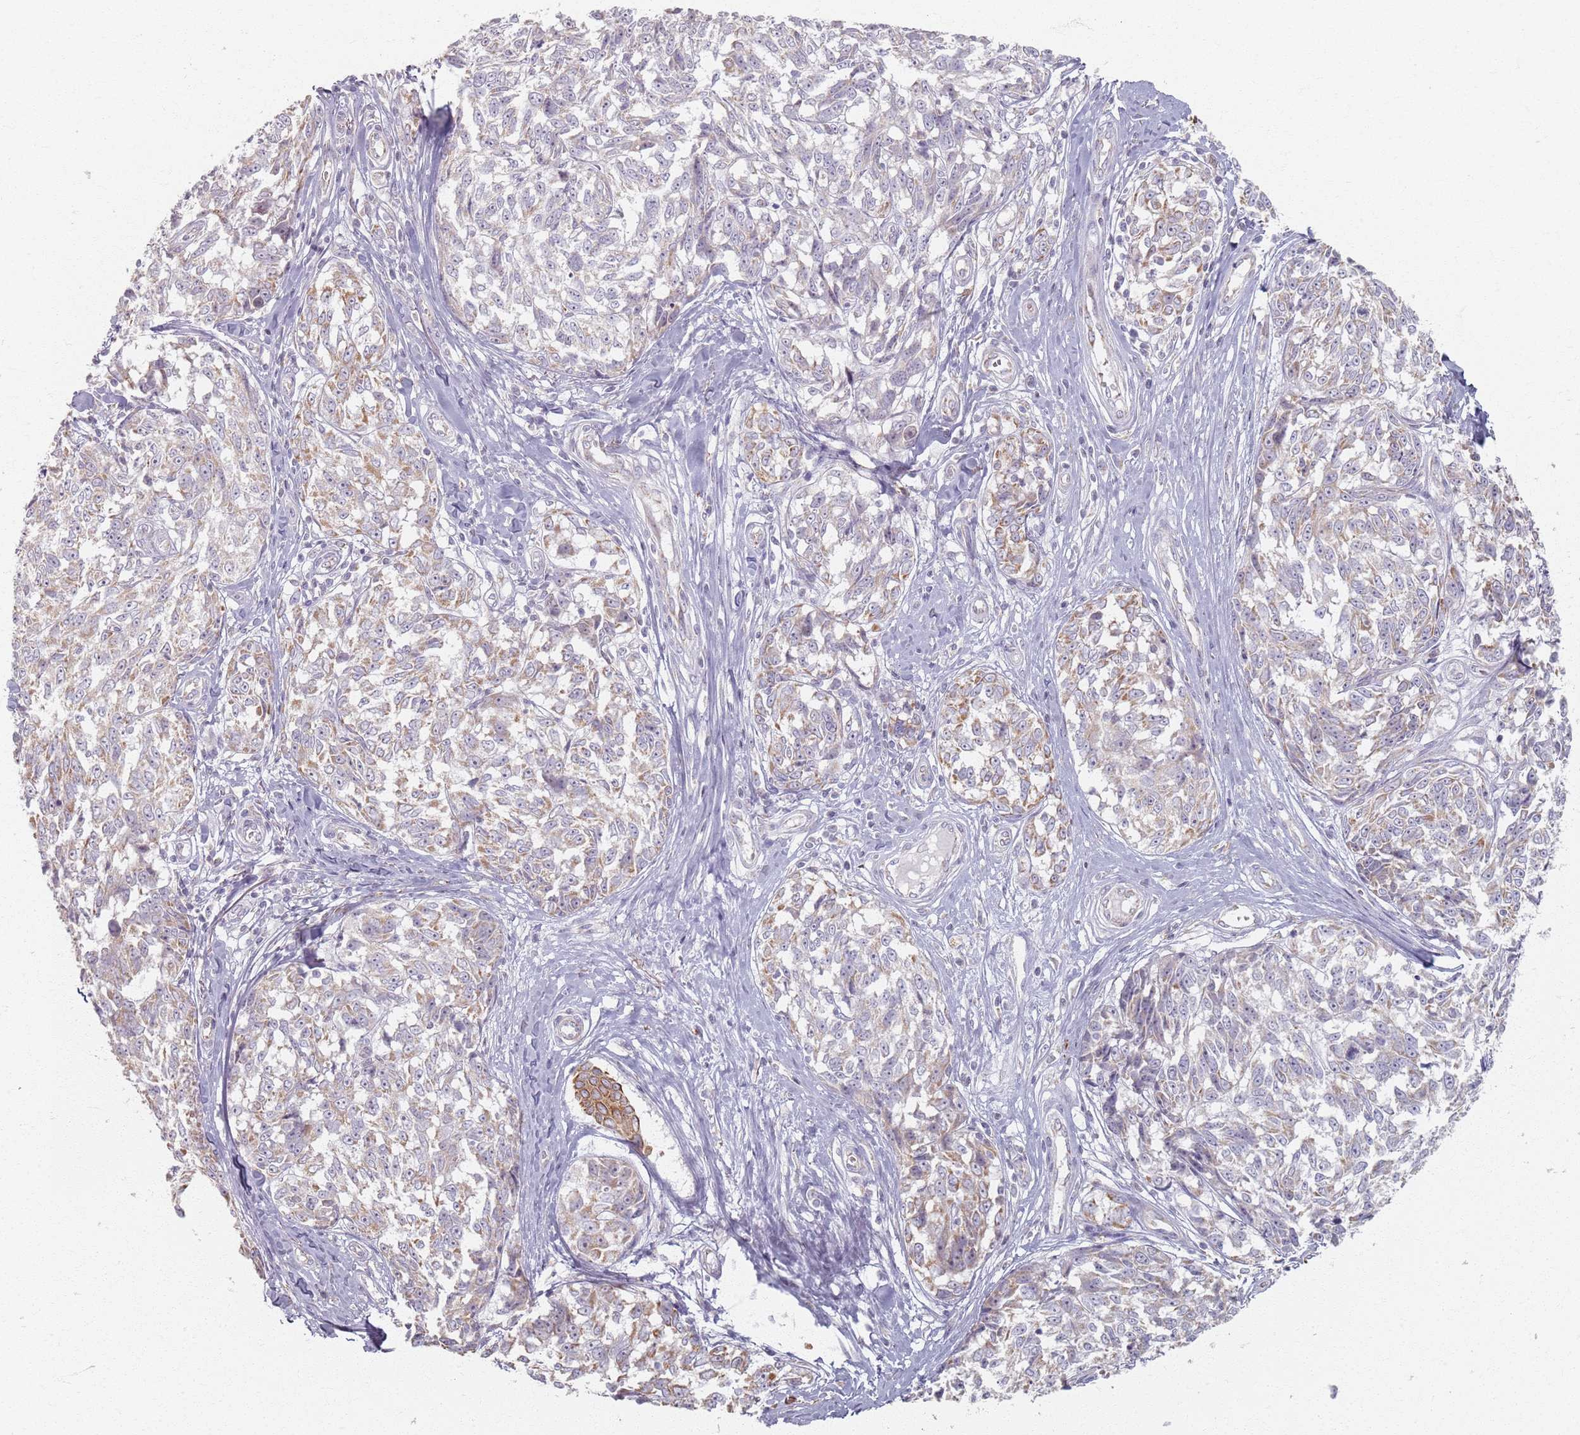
{"staining": {"intensity": "weak", "quantity": "25%-75%", "location": "cytoplasmic/membranous"}, "tissue": "melanoma", "cell_type": "Tumor cells", "image_type": "cancer", "snomed": [{"axis": "morphology", "description": "Normal tissue, NOS"}, {"axis": "morphology", "description": "Malignant melanoma, NOS"}, {"axis": "topography", "description": "Skin"}], "caption": "This micrograph displays immunohistochemistry (IHC) staining of malignant melanoma, with low weak cytoplasmic/membranous expression in about 25%-75% of tumor cells.", "gene": "PKD2L2", "patient": {"sex": "female", "age": 64}}